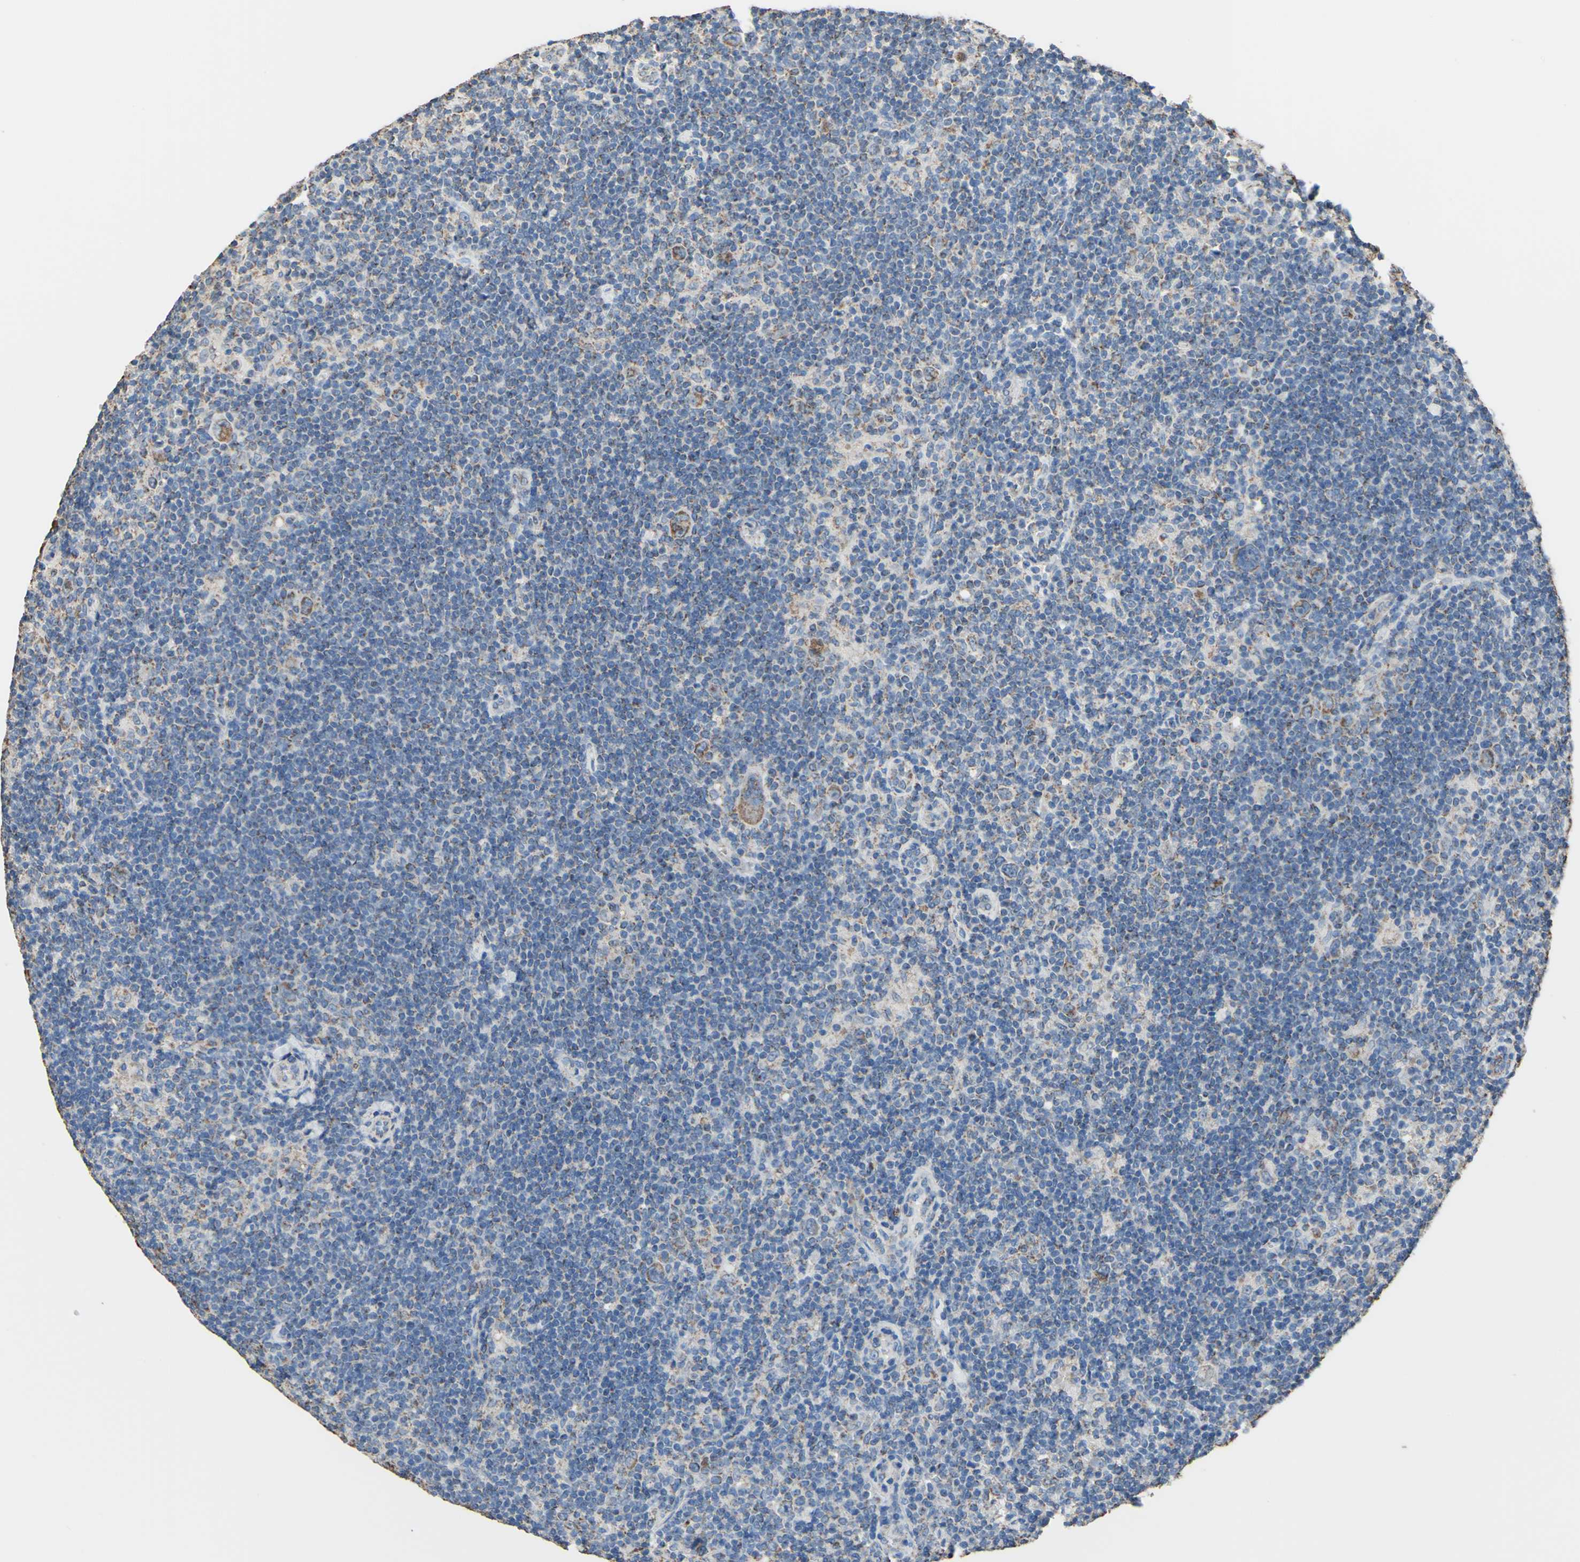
{"staining": {"intensity": "weak", "quantity": "25%-75%", "location": "cytoplasmic/membranous"}, "tissue": "lymphoma", "cell_type": "Tumor cells", "image_type": "cancer", "snomed": [{"axis": "morphology", "description": "Hodgkin's disease, NOS"}, {"axis": "topography", "description": "Lymph node"}], "caption": "Immunohistochemistry staining of lymphoma, which reveals low levels of weak cytoplasmic/membranous expression in approximately 25%-75% of tumor cells indicating weak cytoplasmic/membranous protein expression. The staining was performed using DAB (brown) for protein detection and nuclei were counterstained in hematoxylin (blue).", "gene": "CMKLR2", "patient": {"sex": "female", "age": 57}}